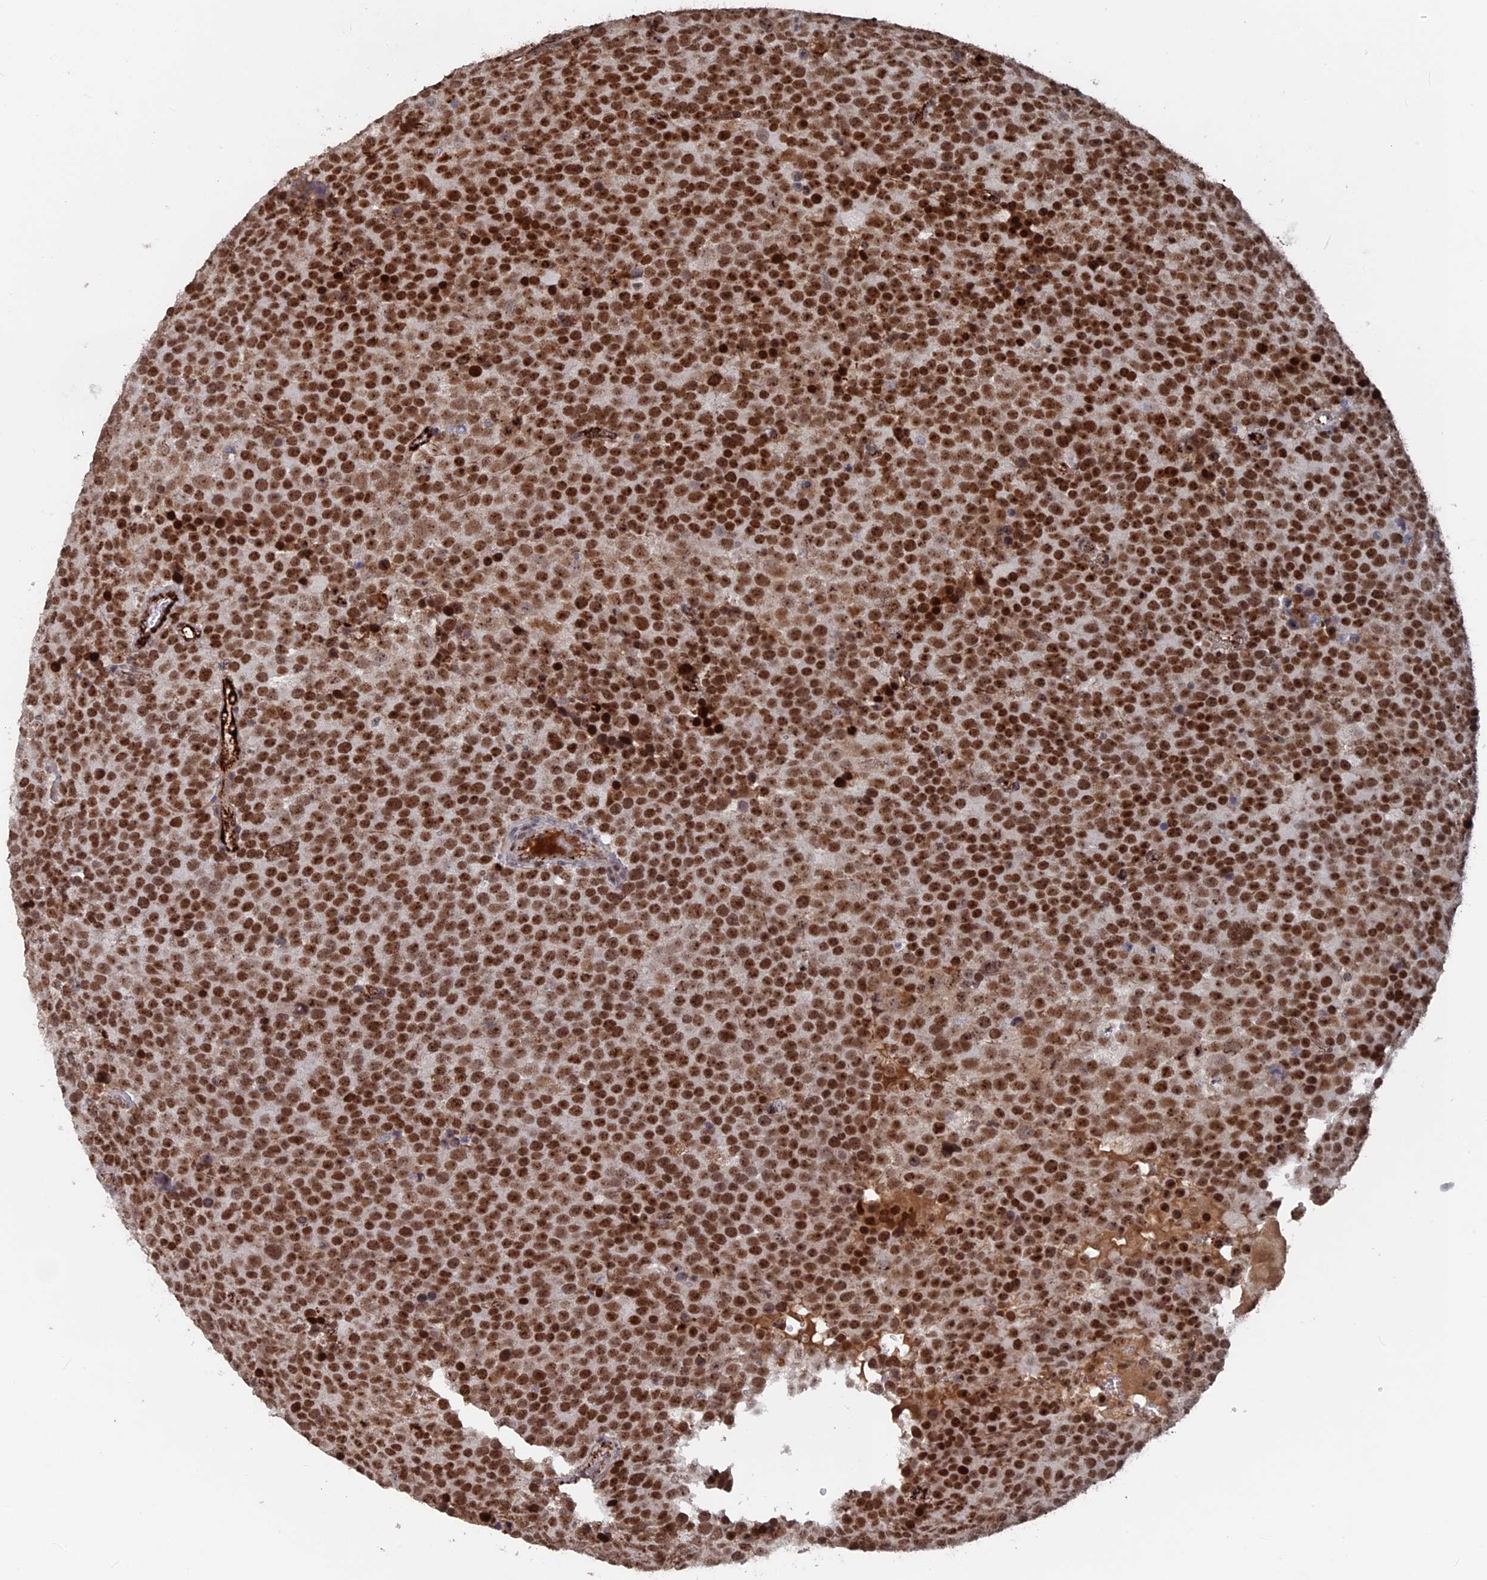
{"staining": {"intensity": "strong", "quantity": ">75%", "location": "nuclear"}, "tissue": "testis cancer", "cell_type": "Tumor cells", "image_type": "cancer", "snomed": [{"axis": "morphology", "description": "Seminoma, NOS"}, {"axis": "topography", "description": "Testis"}], "caption": "Protein analysis of seminoma (testis) tissue exhibits strong nuclear expression in approximately >75% of tumor cells. Nuclei are stained in blue.", "gene": "SH3D21", "patient": {"sex": "male", "age": 71}}